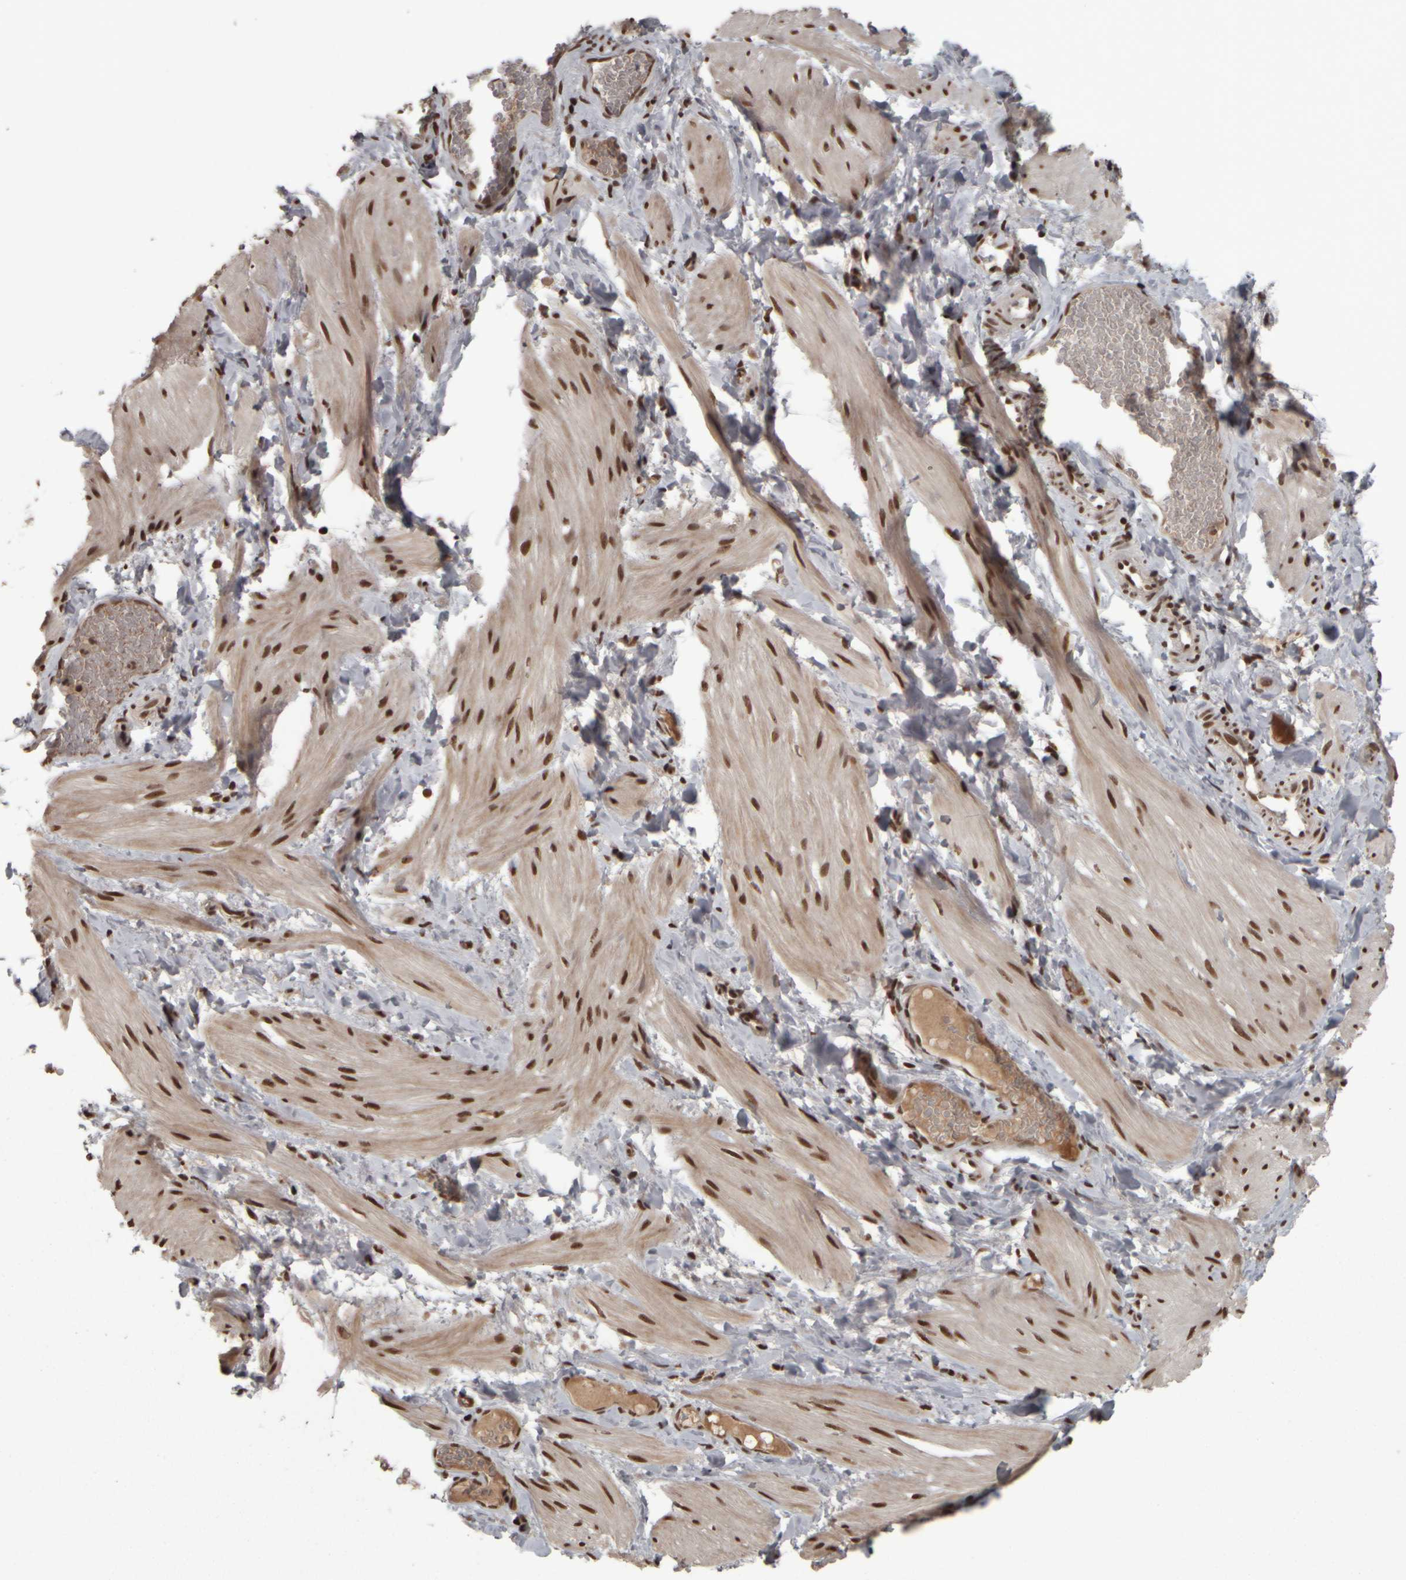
{"staining": {"intensity": "strong", "quantity": "25%-75%", "location": "nuclear"}, "tissue": "smooth muscle", "cell_type": "Smooth muscle cells", "image_type": "normal", "snomed": [{"axis": "morphology", "description": "Normal tissue, NOS"}, {"axis": "topography", "description": "Smooth muscle"}], "caption": "Immunohistochemical staining of benign smooth muscle demonstrates strong nuclear protein staining in approximately 25%-75% of smooth muscle cells. Using DAB (brown) and hematoxylin (blue) stains, captured at high magnification using brightfield microscopy.", "gene": "ZFHX4", "patient": {"sex": "male", "age": 16}}